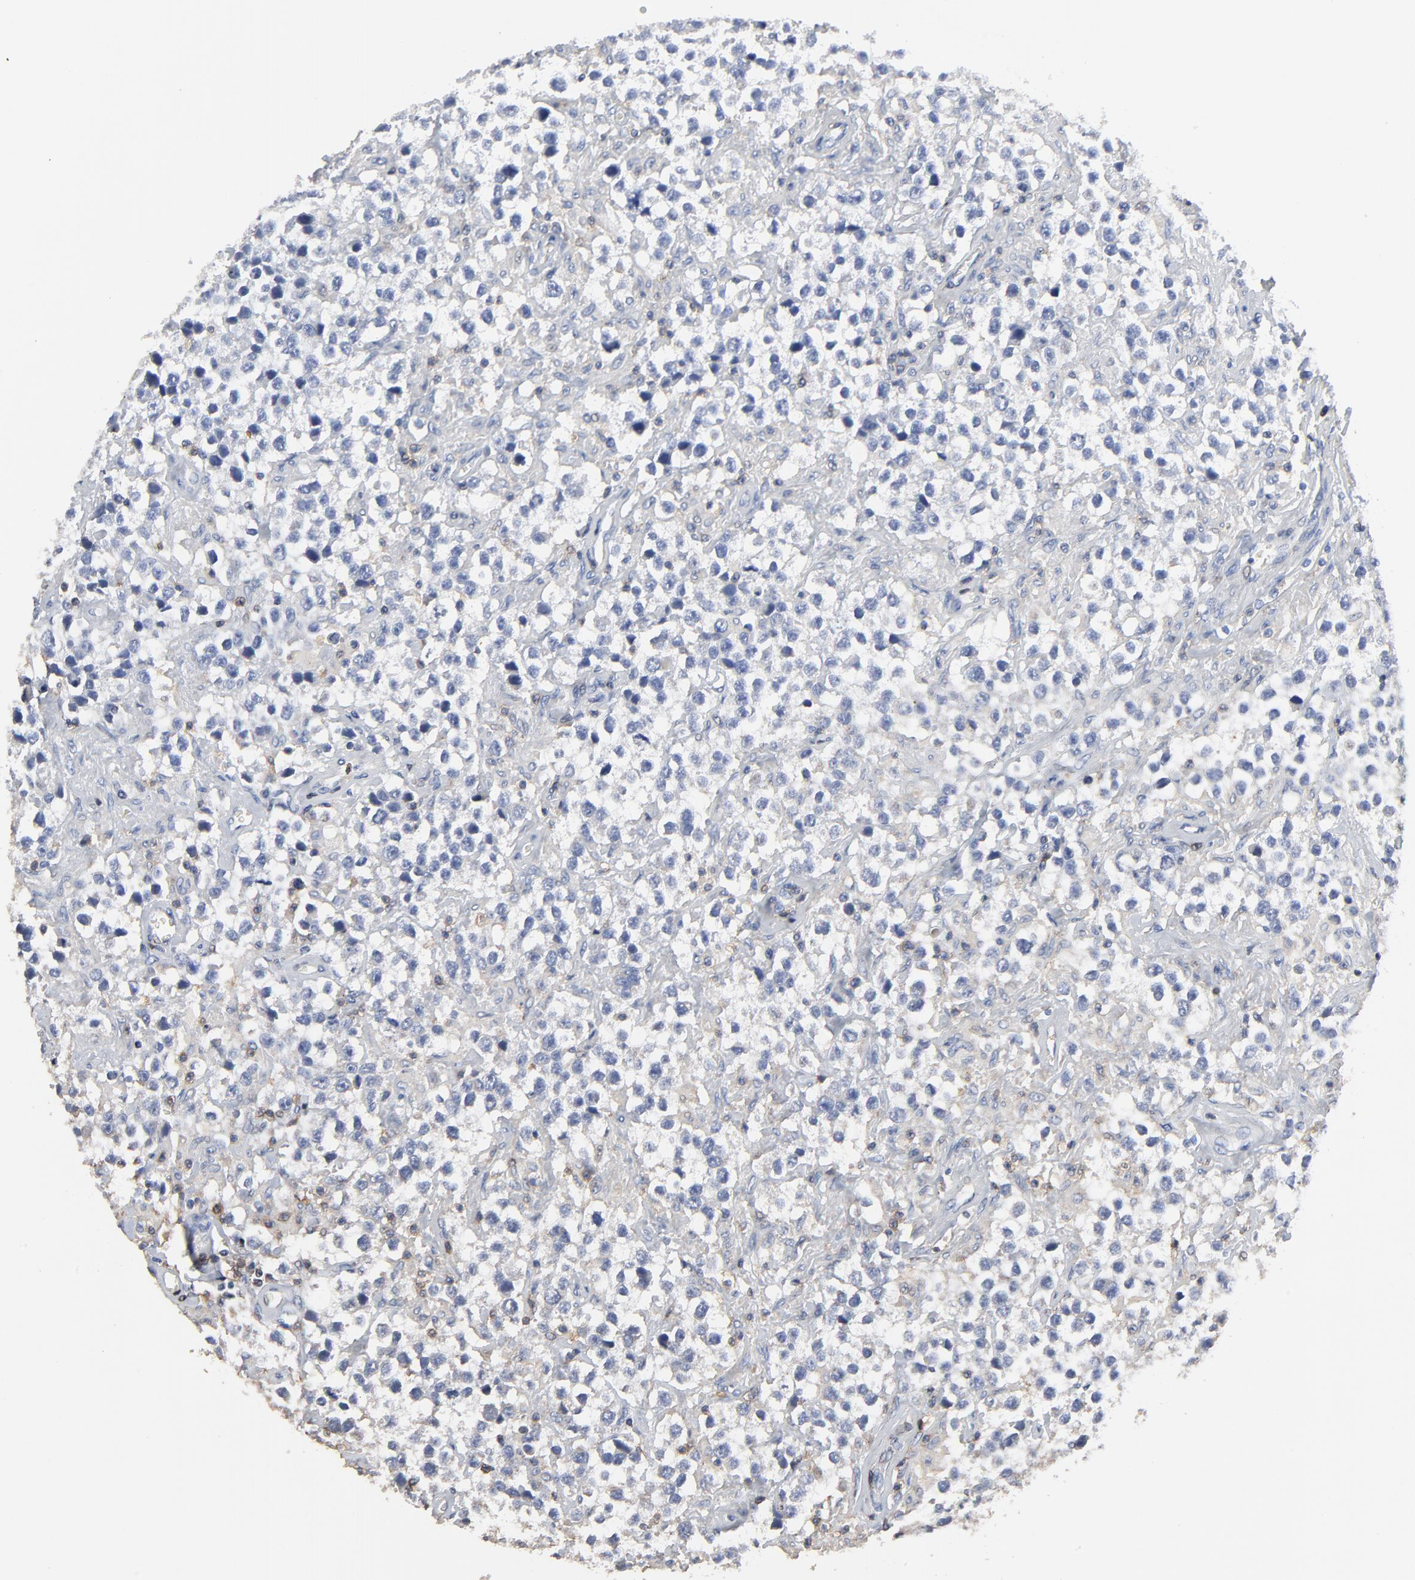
{"staining": {"intensity": "negative", "quantity": "none", "location": "none"}, "tissue": "testis cancer", "cell_type": "Tumor cells", "image_type": "cancer", "snomed": [{"axis": "morphology", "description": "Seminoma, NOS"}, {"axis": "topography", "description": "Testis"}], "caption": "A high-resolution photomicrograph shows IHC staining of testis seminoma, which displays no significant staining in tumor cells.", "gene": "SKAP1", "patient": {"sex": "male", "age": 43}}